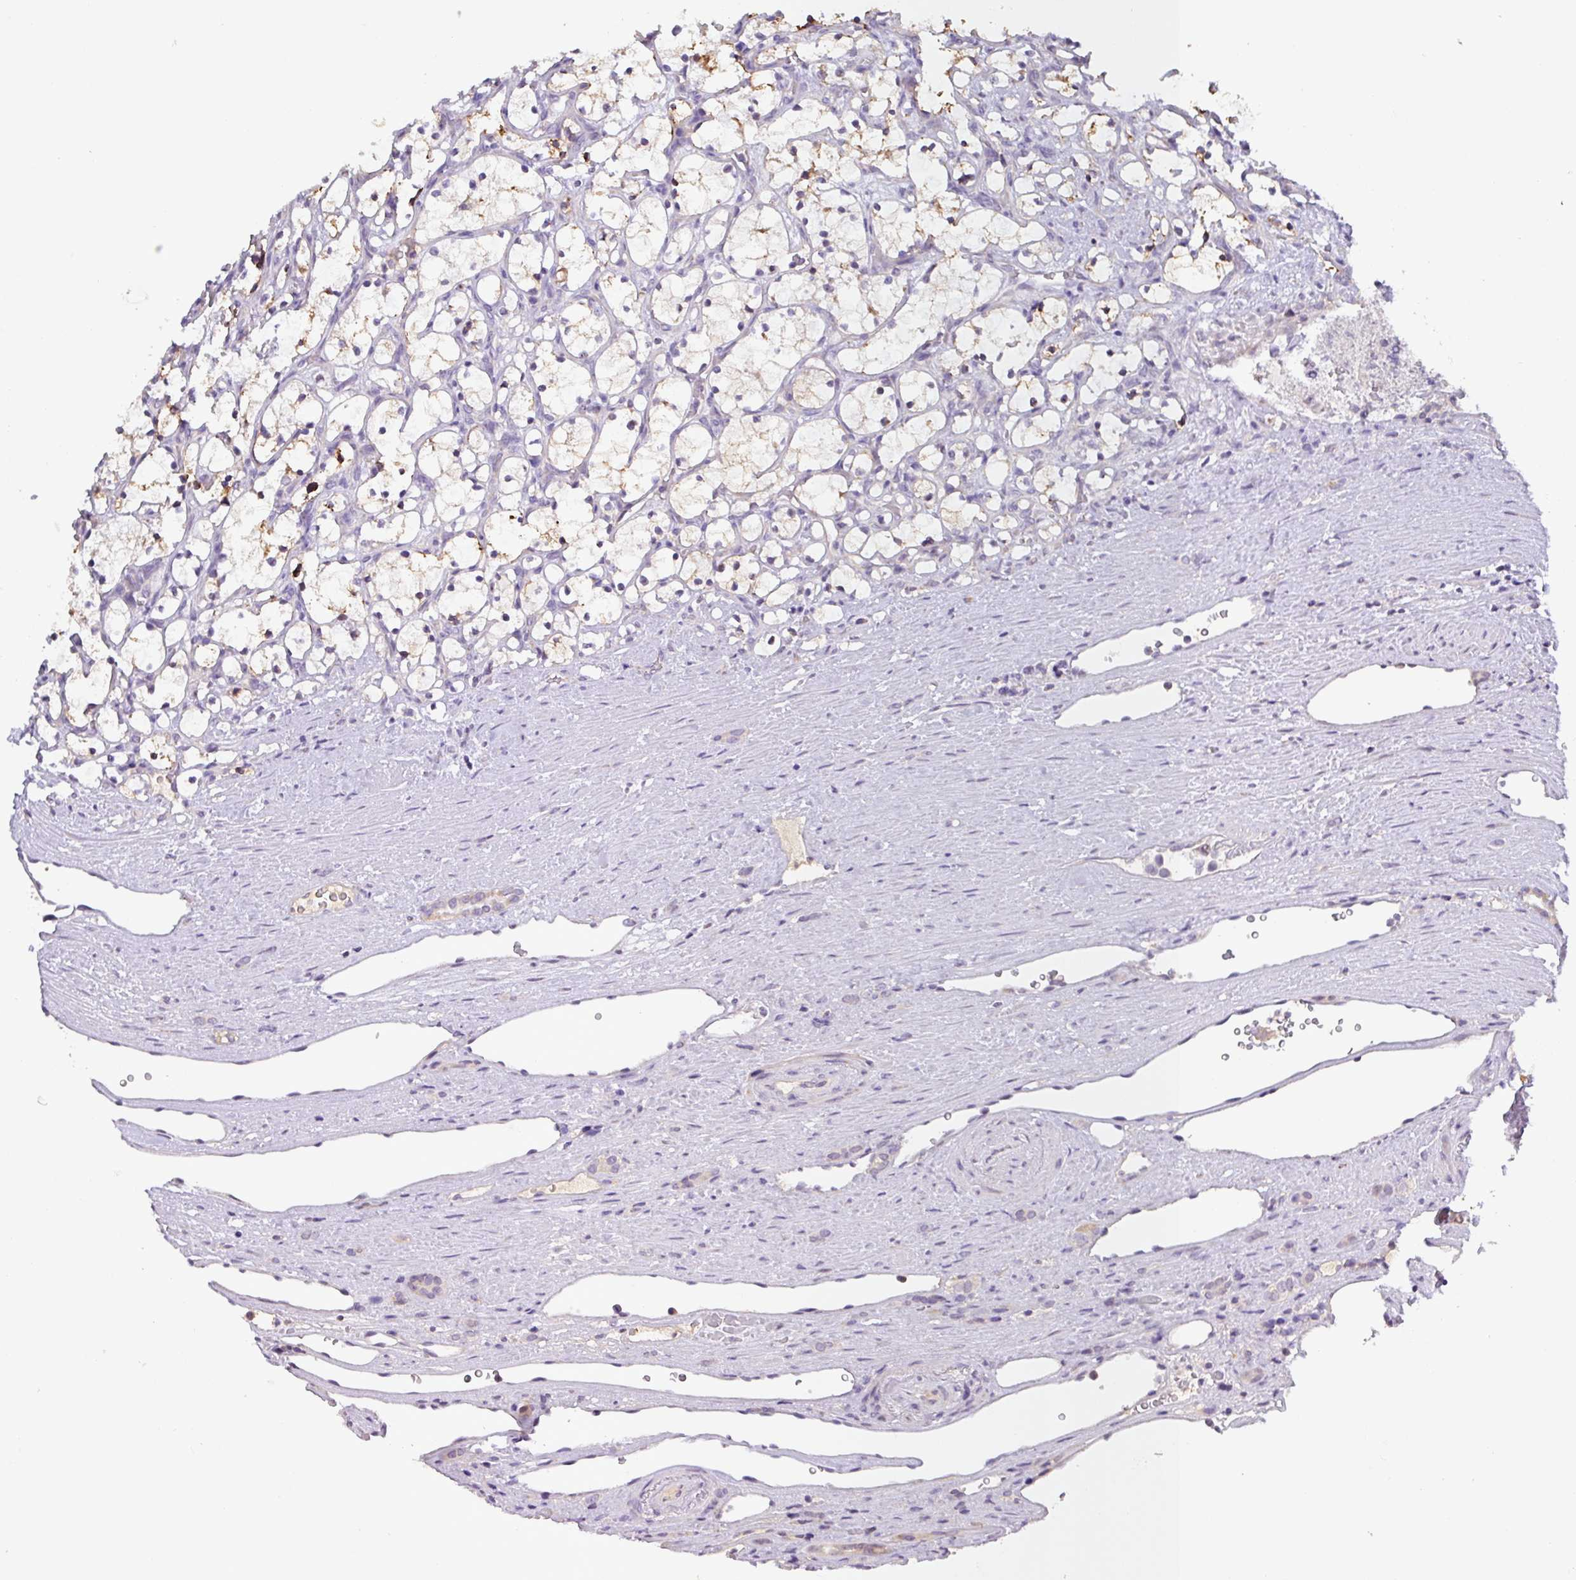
{"staining": {"intensity": "moderate", "quantity": "<25%", "location": "cytoplasmic/membranous"}, "tissue": "renal cancer", "cell_type": "Tumor cells", "image_type": "cancer", "snomed": [{"axis": "morphology", "description": "Adenocarcinoma, NOS"}, {"axis": "topography", "description": "Kidney"}], "caption": "IHC (DAB (3,3'-diaminobenzidine)) staining of human renal adenocarcinoma demonstrates moderate cytoplasmic/membranous protein expression in about <25% of tumor cells. (DAB IHC with brightfield microscopy, high magnification).", "gene": "SFTPB", "patient": {"sex": "female", "age": 69}}